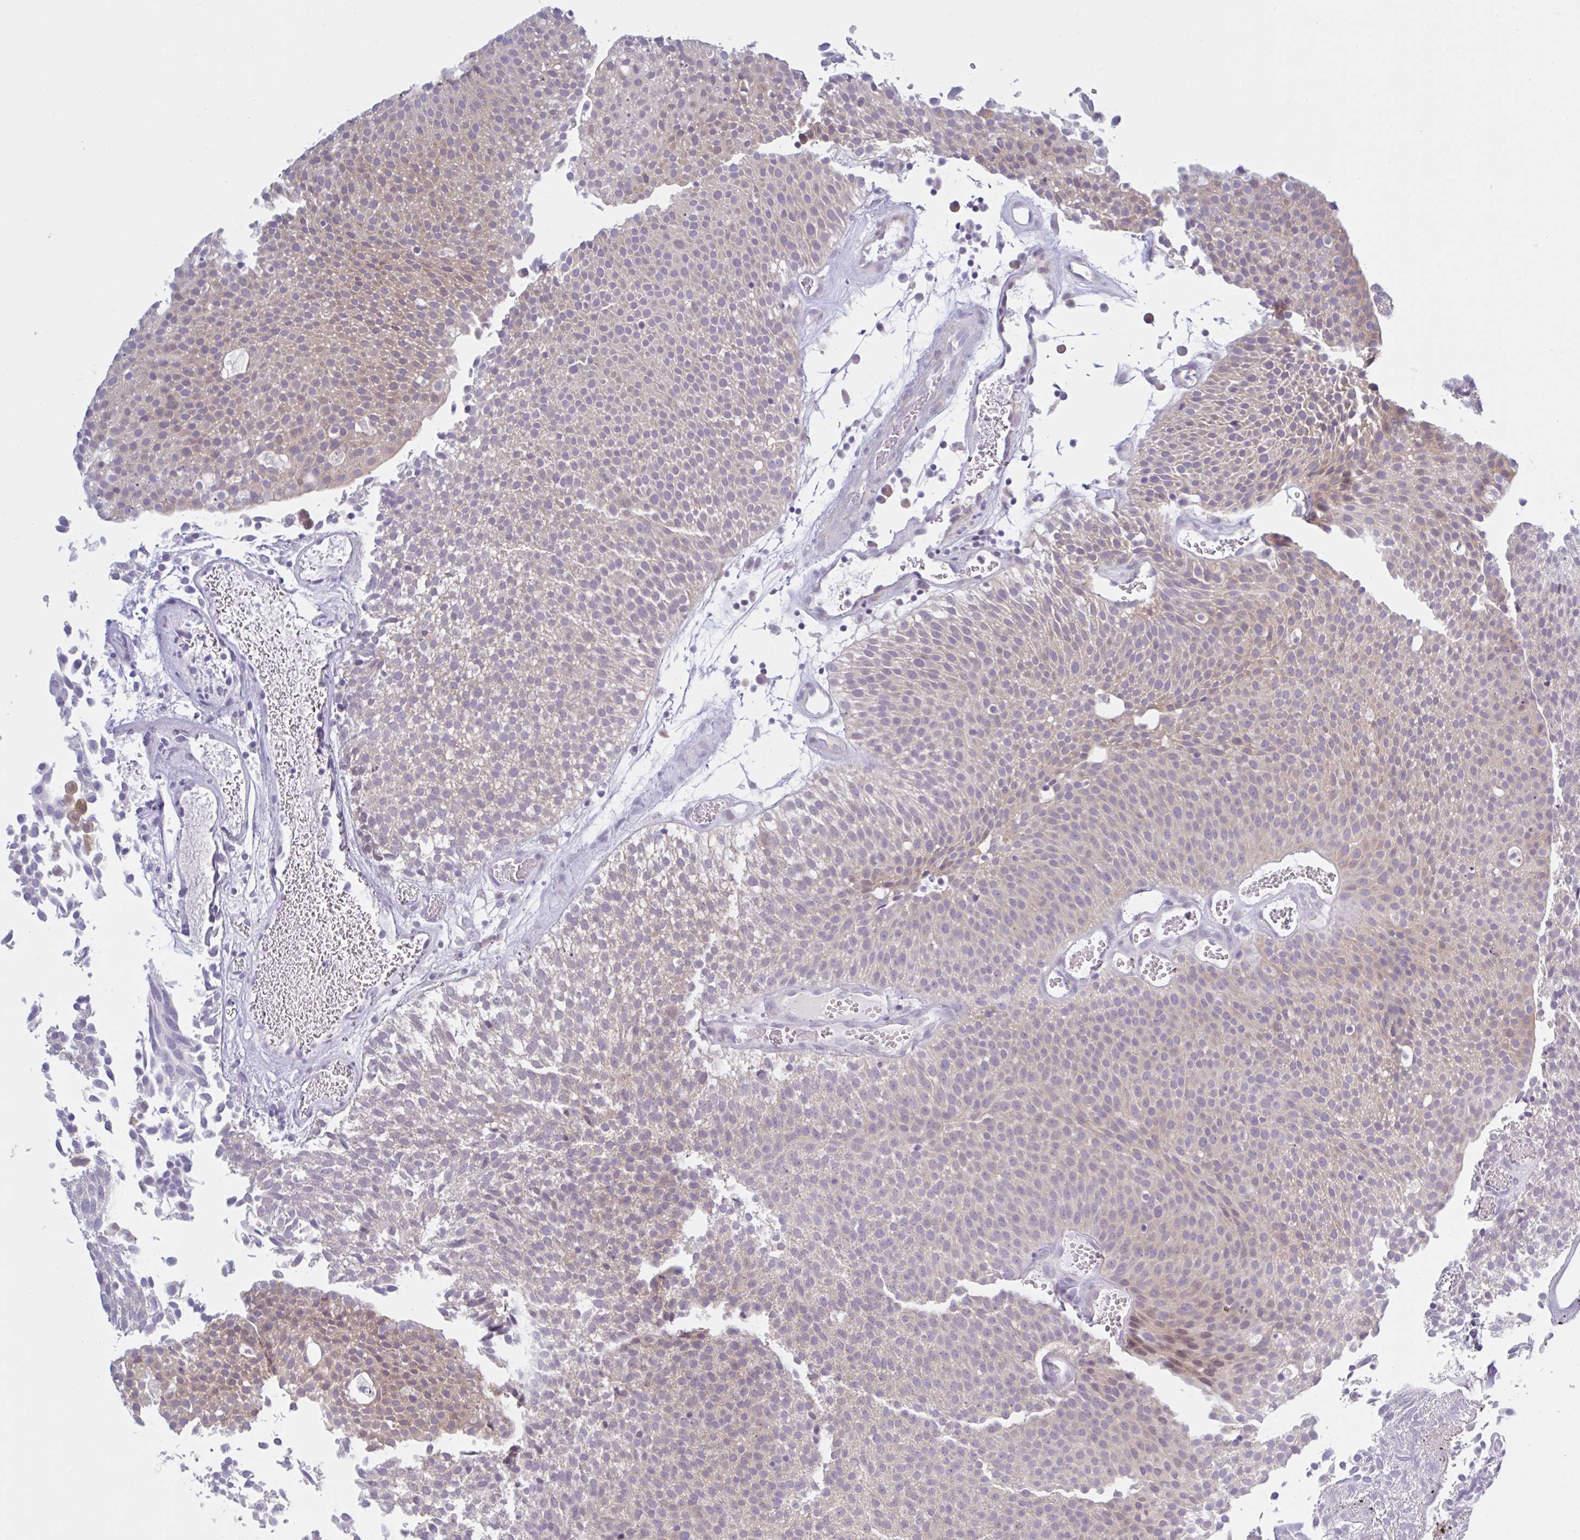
{"staining": {"intensity": "weak", "quantity": "25%-75%", "location": "cytoplasmic/membranous,nuclear"}, "tissue": "urothelial cancer", "cell_type": "Tumor cells", "image_type": "cancer", "snomed": [{"axis": "morphology", "description": "Urothelial carcinoma, Low grade"}, {"axis": "topography", "description": "Urinary bladder"}], "caption": "The photomicrograph exhibits staining of urothelial carcinoma (low-grade), revealing weak cytoplasmic/membranous and nuclear protein expression (brown color) within tumor cells.", "gene": "FAM153A", "patient": {"sex": "female", "age": 79}}